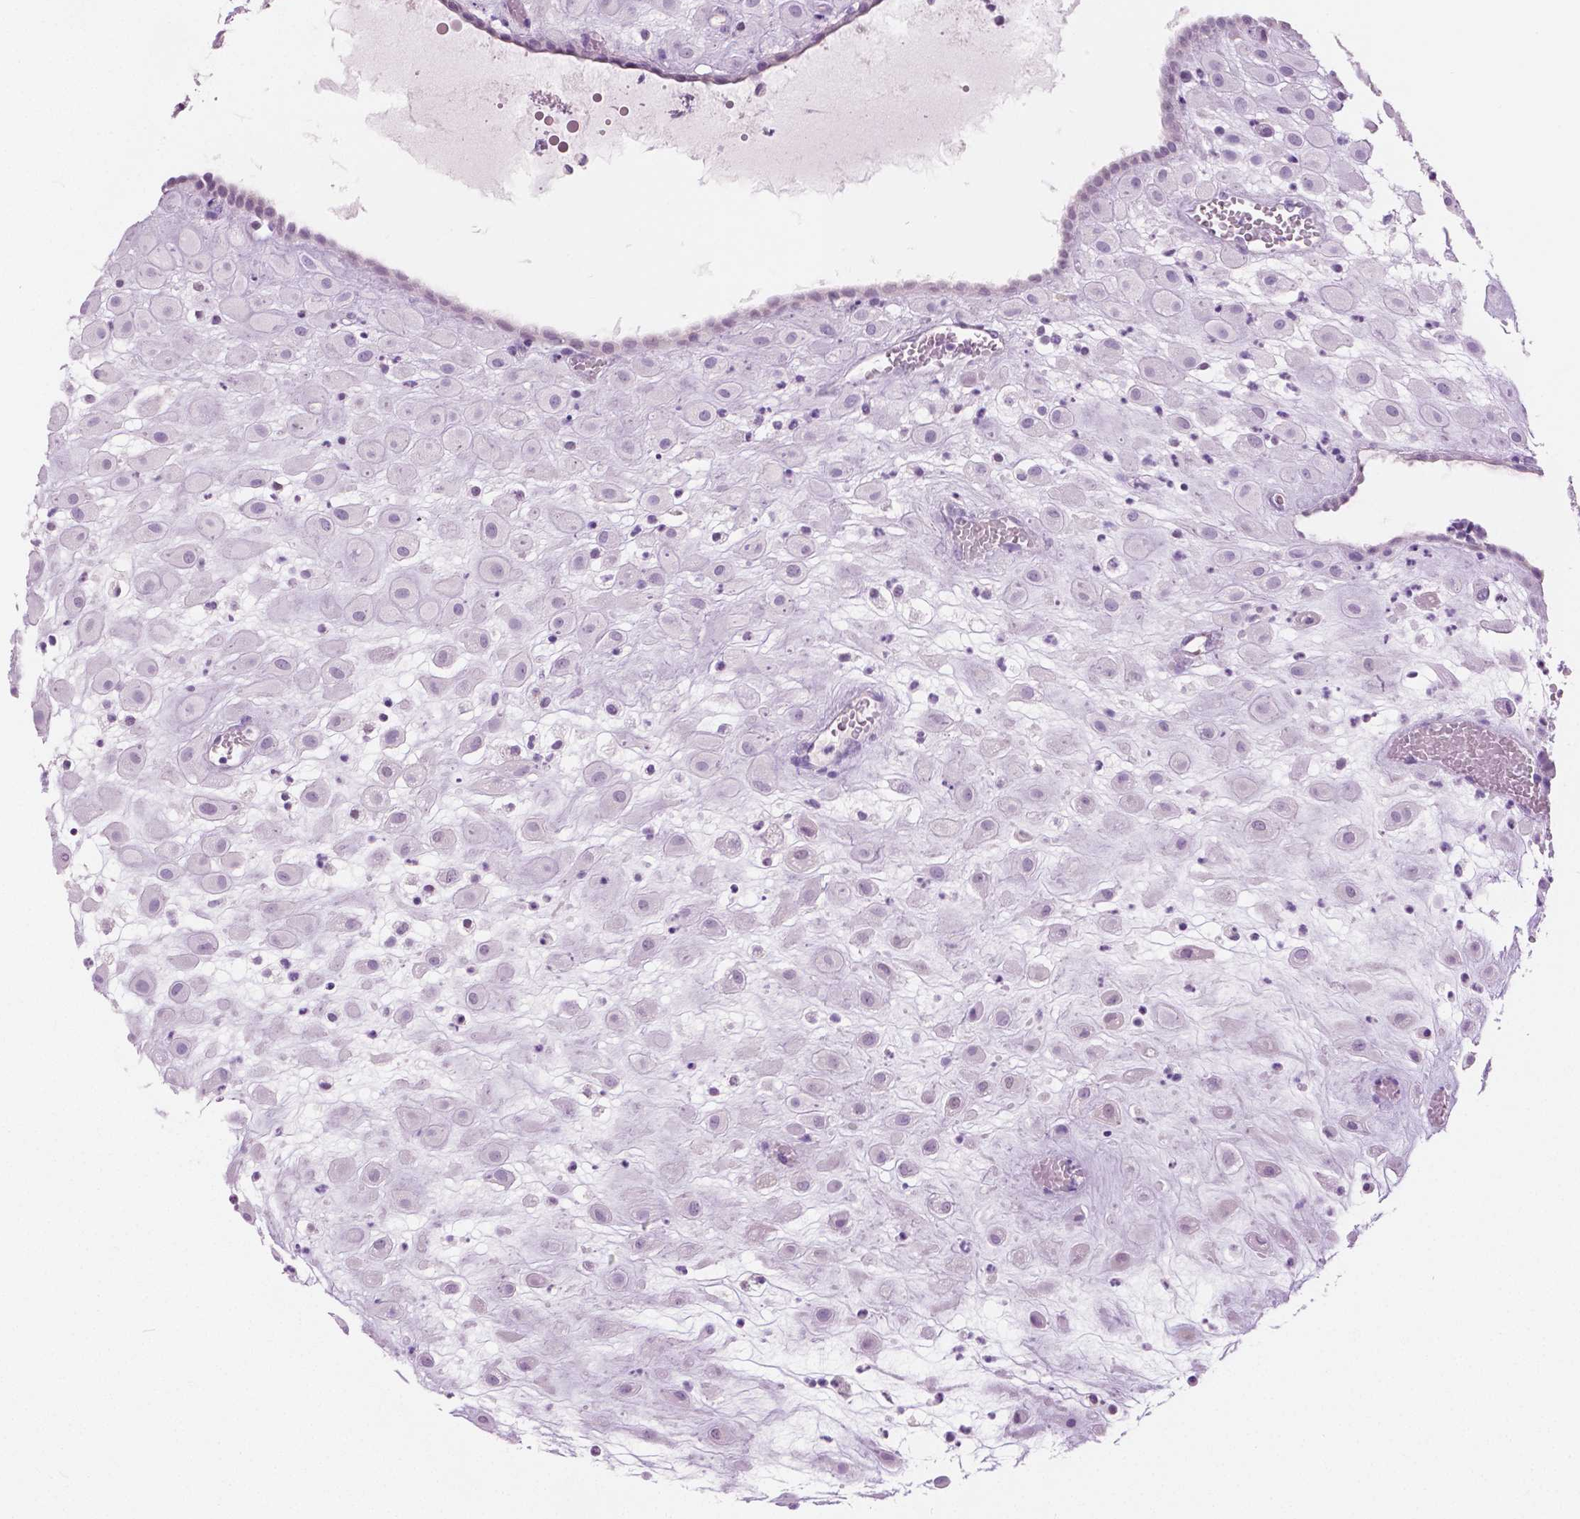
{"staining": {"intensity": "negative", "quantity": "none", "location": "none"}, "tissue": "placenta", "cell_type": "Decidual cells", "image_type": "normal", "snomed": [{"axis": "morphology", "description": "Normal tissue, NOS"}, {"axis": "topography", "description": "Placenta"}], "caption": "The photomicrograph shows no staining of decidual cells in normal placenta. (DAB (3,3'-diaminobenzidine) immunohistochemistry, high magnification).", "gene": "GALM", "patient": {"sex": "female", "age": 24}}